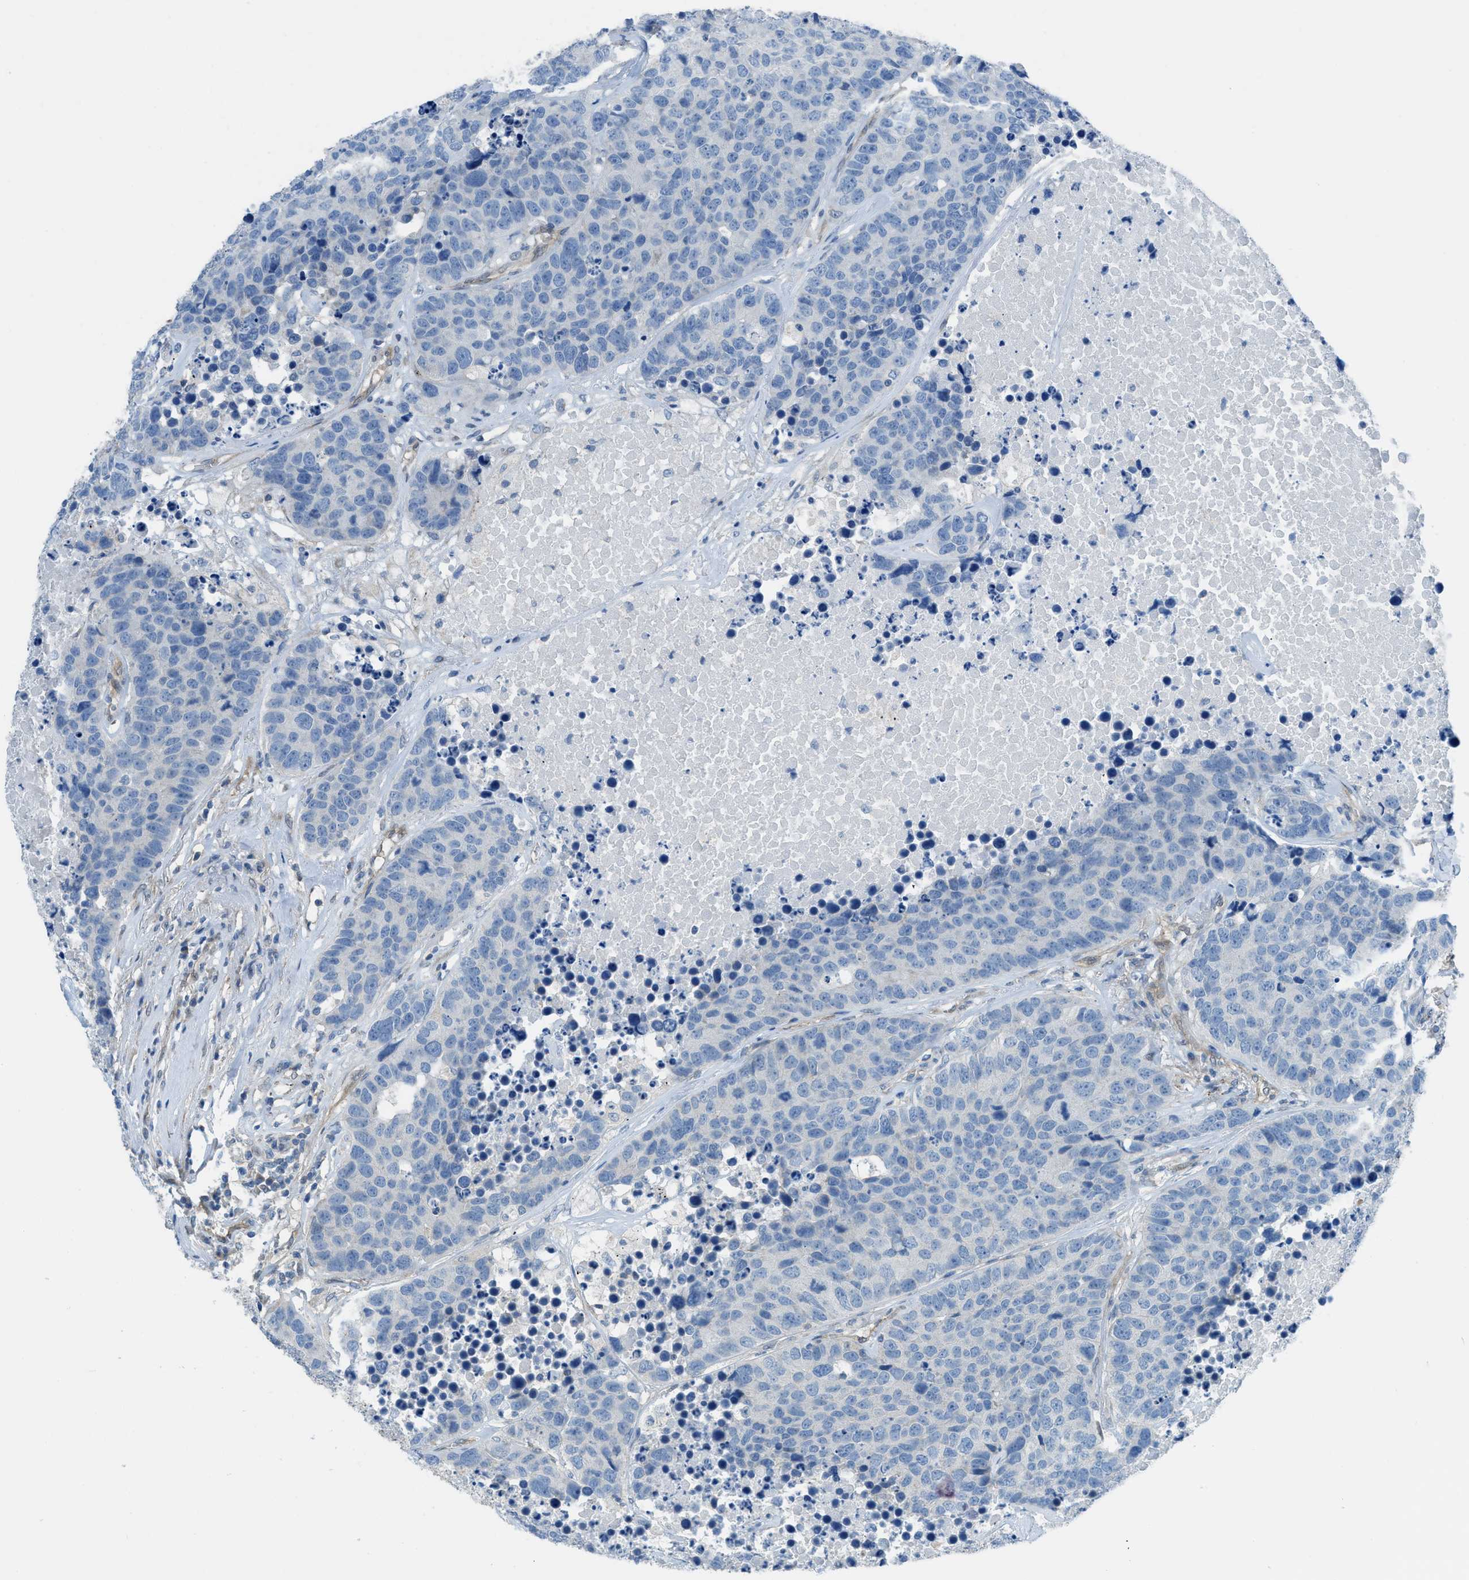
{"staining": {"intensity": "negative", "quantity": "none", "location": "none"}, "tissue": "carcinoid", "cell_type": "Tumor cells", "image_type": "cancer", "snomed": [{"axis": "morphology", "description": "Carcinoid, malignant, NOS"}, {"axis": "topography", "description": "Lung"}], "caption": "Image shows no protein staining in tumor cells of carcinoid (malignant) tissue.", "gene": "PRKN", "patient": {"sex": "male", "age": 60}}